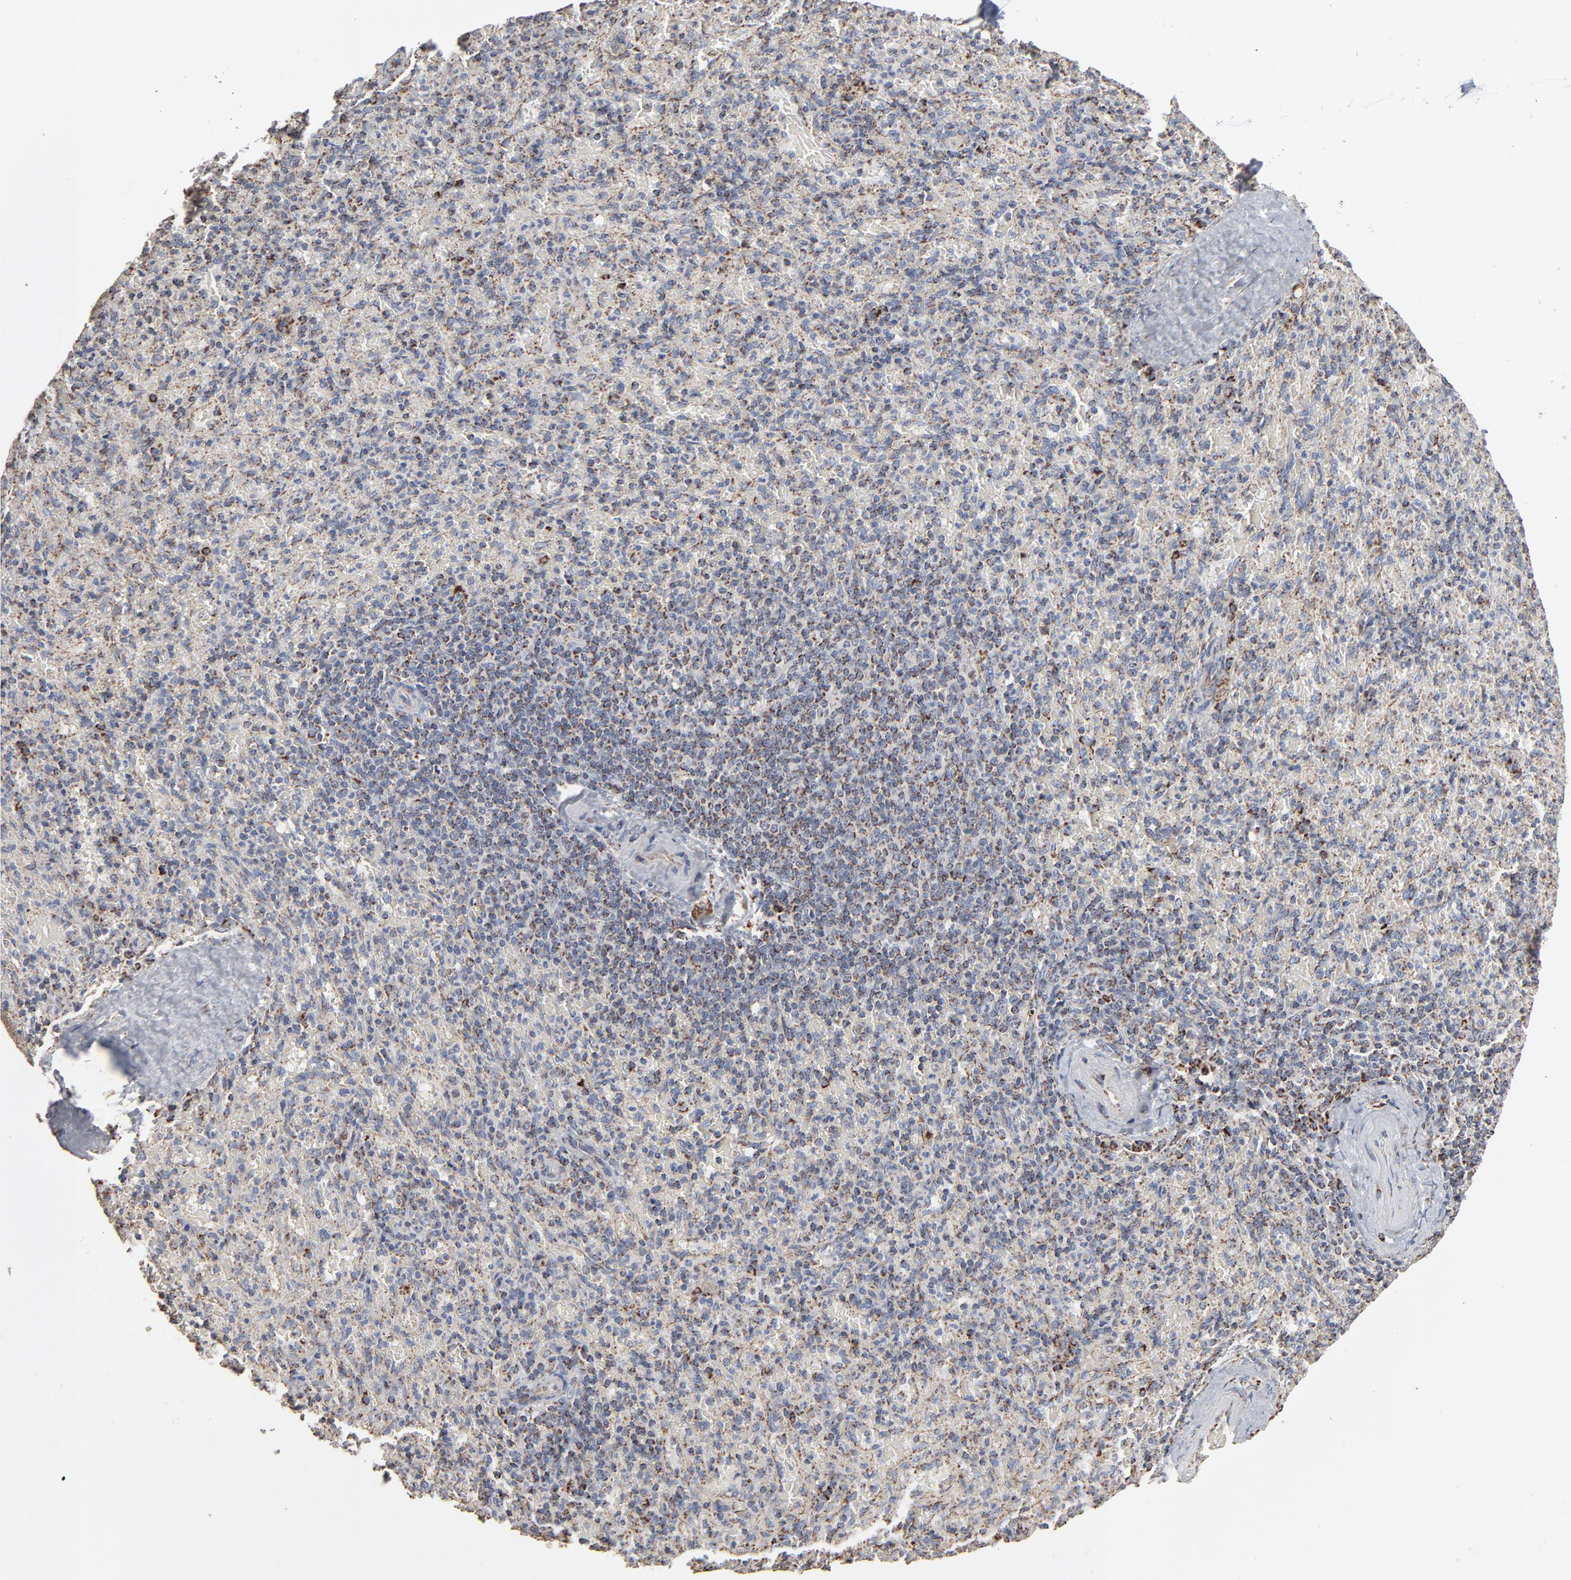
{"staining": {"intensity": "moderate", "quantity": "25%-75%", "location": "cytoplasmic/membranous"}, "tissue": "spleen", "cell_type": "Cells in red pulp", "image_type": "normal", "snomed": [{"axis": "morphology", "description": "Normal tissue, NOS"}, {"axis": "topography", "description": "Spleen"}], "caption": "Spleen stained with a brown dye reveals moderate cytoplasmic/membranous positive positivity in approximately 25%-75% of cells in red pulp.", "gene": "UQCRC1", "patient": {"sex": "female", "age": 43}}